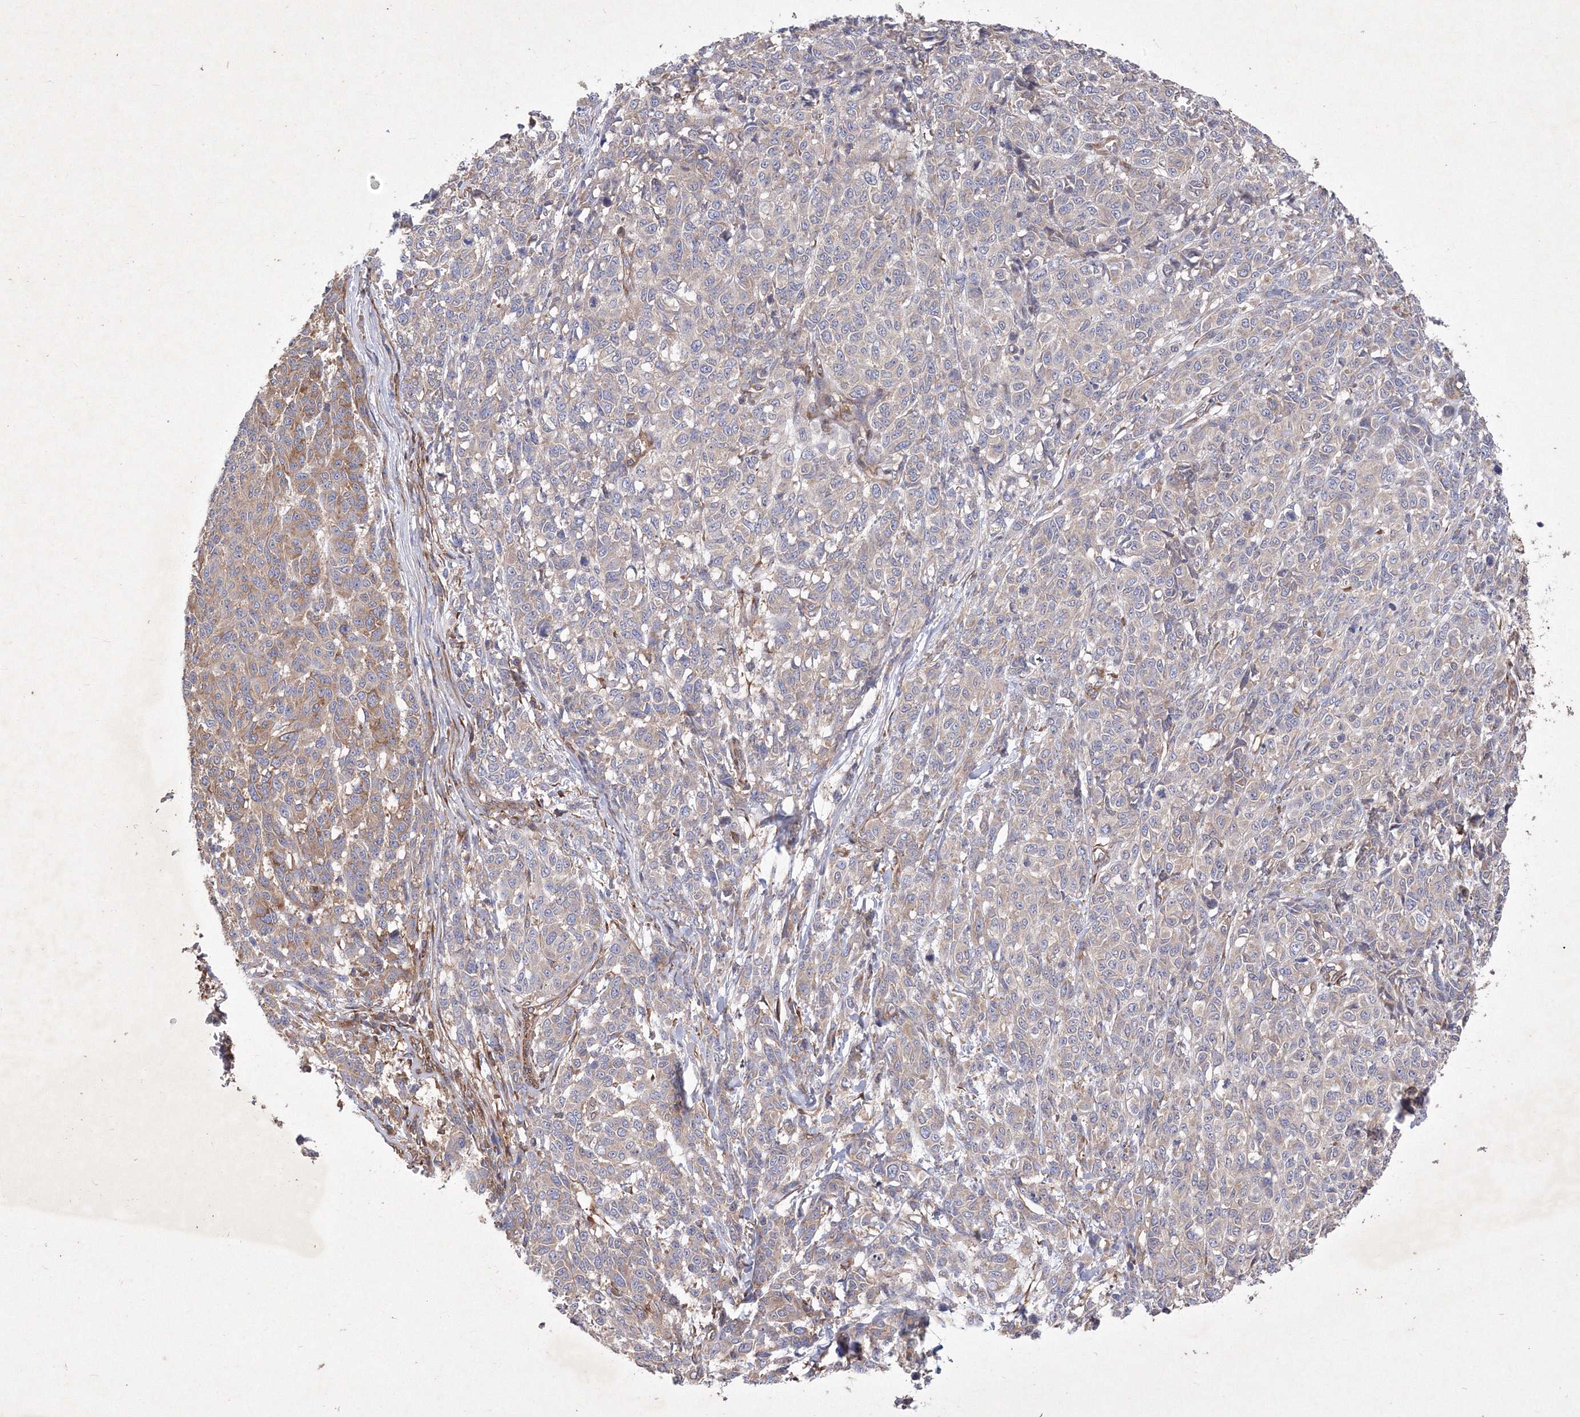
{"staining": {"intensity": "weak", "quantity": "25%-75%", "location": "cytoplasmic/membranous"}, "tissue": "melanoma", "cell_type": "Tumor cells", "image_type": "cancer", "snomed": [{"axis": "morphology", "description": "Malignant melanoma, NOS"}, {"axis": "topography", "description": "Skin"}], "caption": "Immunohistochemistry (IHC) staining of melanoma, which shows low levels of weak cytoplasmic/membranous positivity in approximately 25%-75% of tumor cells indicating weak cytoplasmic/membranous protein expression. The staining was performed using DAB (brown) for protein detection and nuclei were counterstained in hematoxylin (blue).", "gene": "SNX18", "patient": {"sex": "male", "age": 49}}